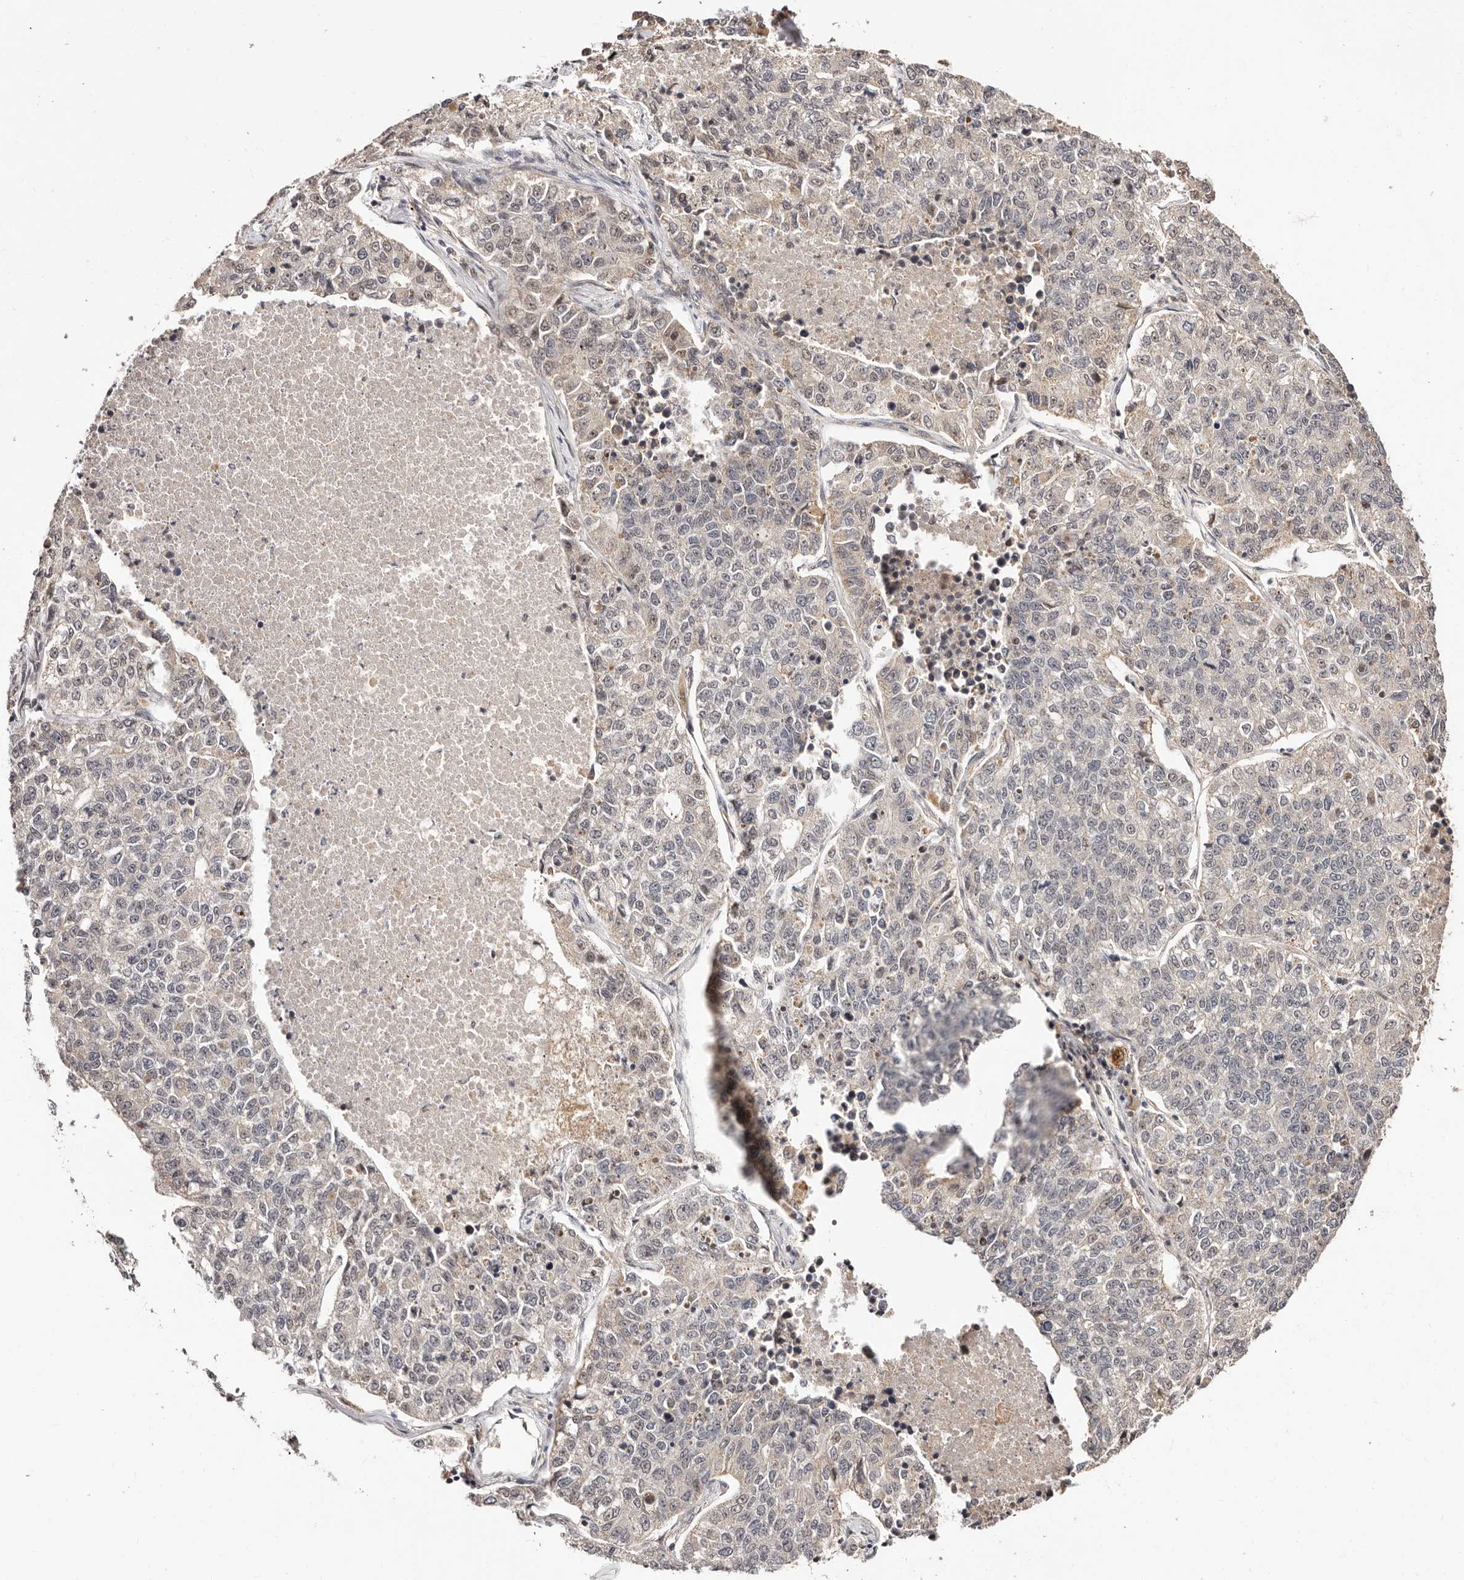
{"staining": {"intensity": "negative", "quantity": "none", "location": "none"}, "tissue": "lung cancer", "cell_type": "Tumor cells", "image_type": "cancer", "snomed": [{"axis": "morphology", "description": "Adenocarcinoma, NOS"}, {"axis": "topography", "description": "Lung"}], "caption": "A high-resolution histopathology image shows immunohistochemistry staining of lung adenocarcinoma, which displays no significant positivity in tumor cells.", "gene": "CTNNBL1", "patient": {"sex": "male", "age": 49}}